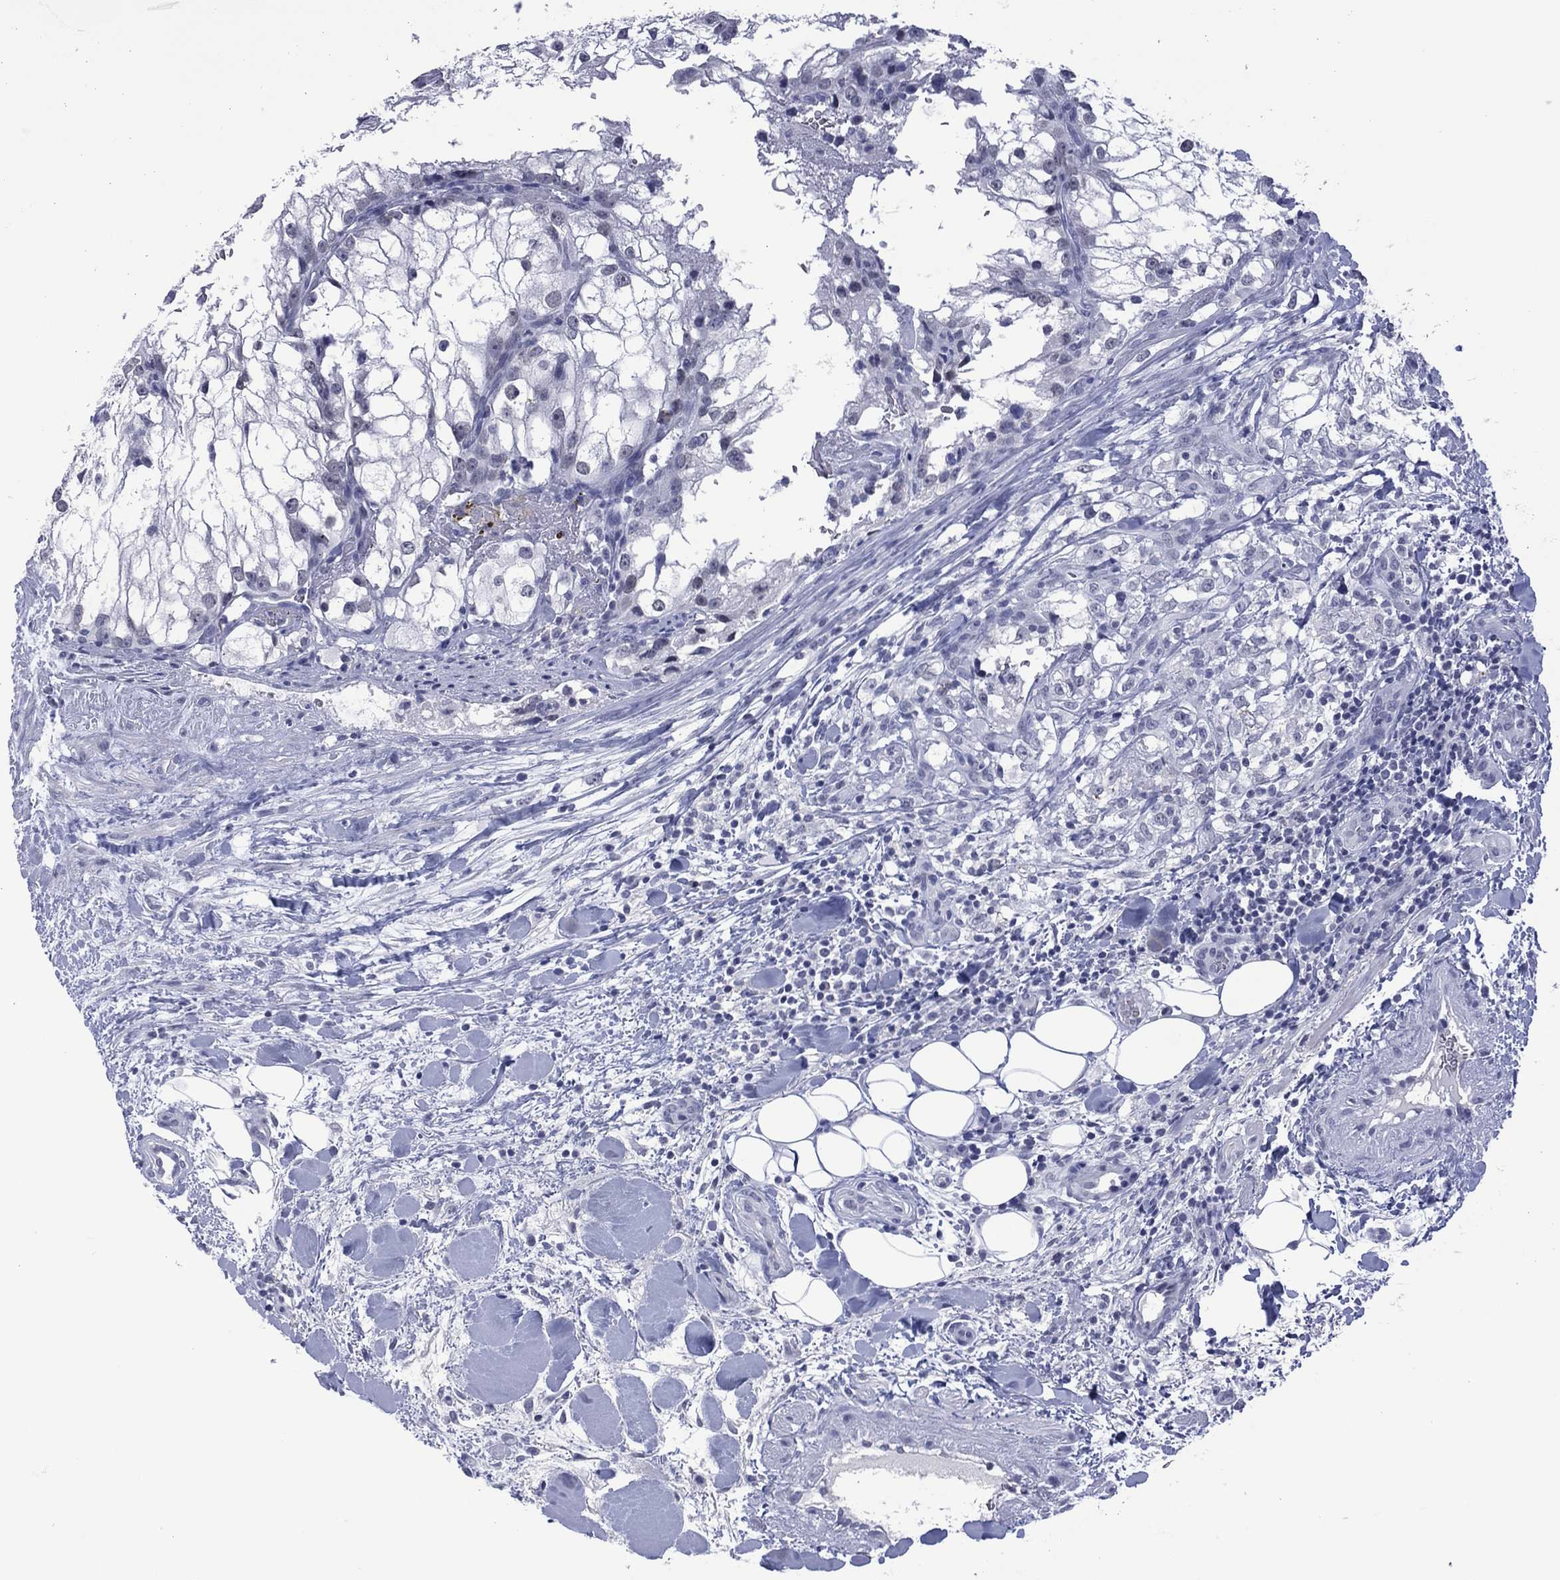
{"staining": {"intensity": "negative", "quantity": "none", "location": "none"}, "tissue": "renal cancer", "cell_type": "Tumor cells", "image_type": "cancer", "snomed": [{"axis": "morphology", "description": "Adenocarcinoma, NOS"}, {"axis": "topography", "description": "Kidney"}], "caption": "Immunohistochemistry (IHC) micrograph of neoplastic tissue: renal cancer stained with DAB shows no significant protein staining in tumor cells. (DAB IHC visualized using brightfield microscopy, high magnification).", "gene": "UTF1", "patient": {"sex": "male", "age": 59}}